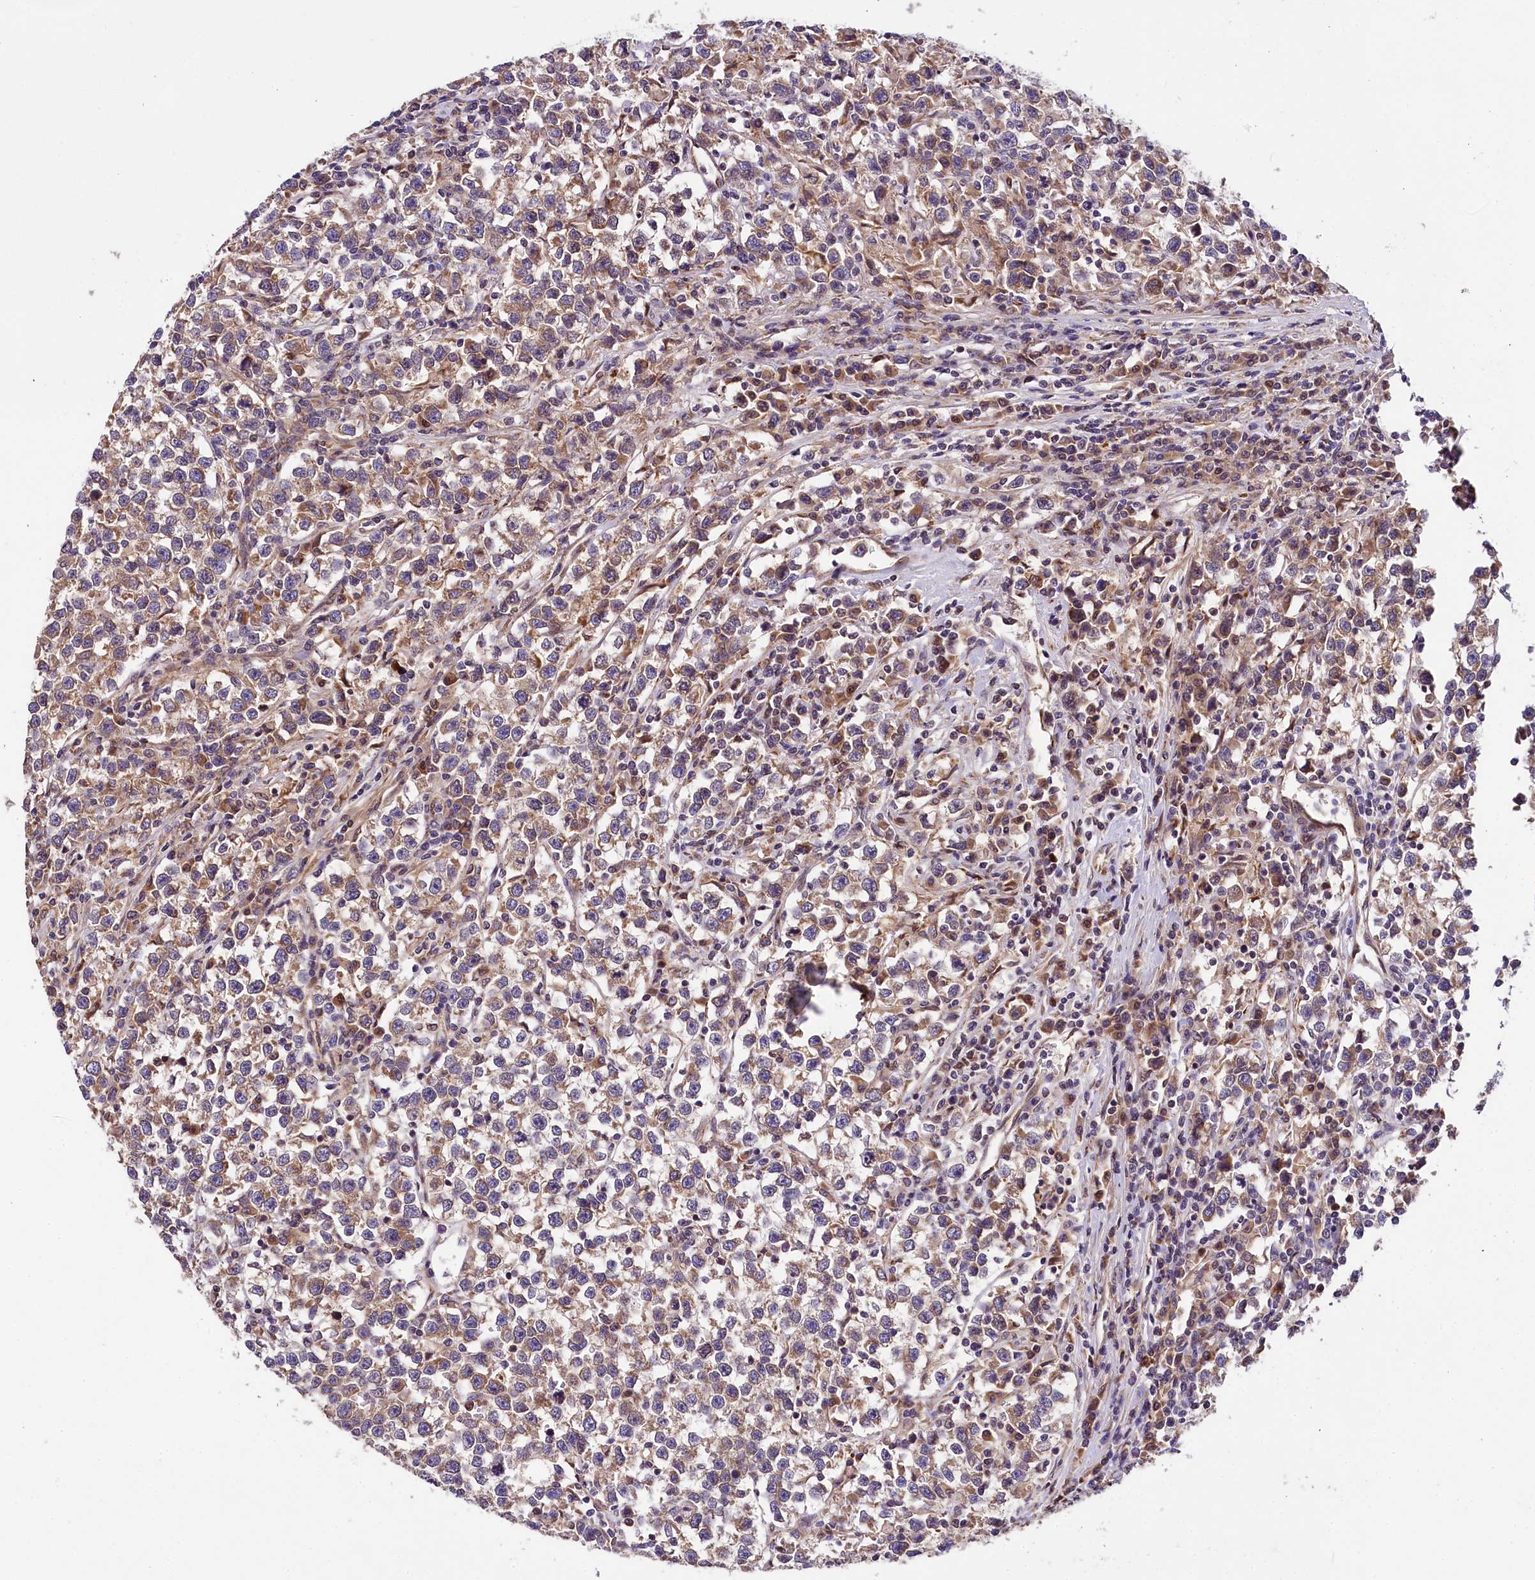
{"staining": {"intensity": "moderate", "quantity": ">75%", "location": "cytoplasmic/membranous"}, "tissue": "testis cancer", "cell_type": "Tumor cells", "image_type": "cancer", "snomed": [{"axis": "morphology", "description": "Normal tissue, NOS"}, {"axis": "morphology", "description": "Seminoma, NOS"}, {"axis": "topography", "description": "Testis"}], "caption": "Brown immunohistochemical staining in human testis seminoma reveals moderate cytoplasmic/membranous expression in about >75% of tumor cells.", "gene": "SUPV3L1", "patient": {"sex": "male", "age": 43}}